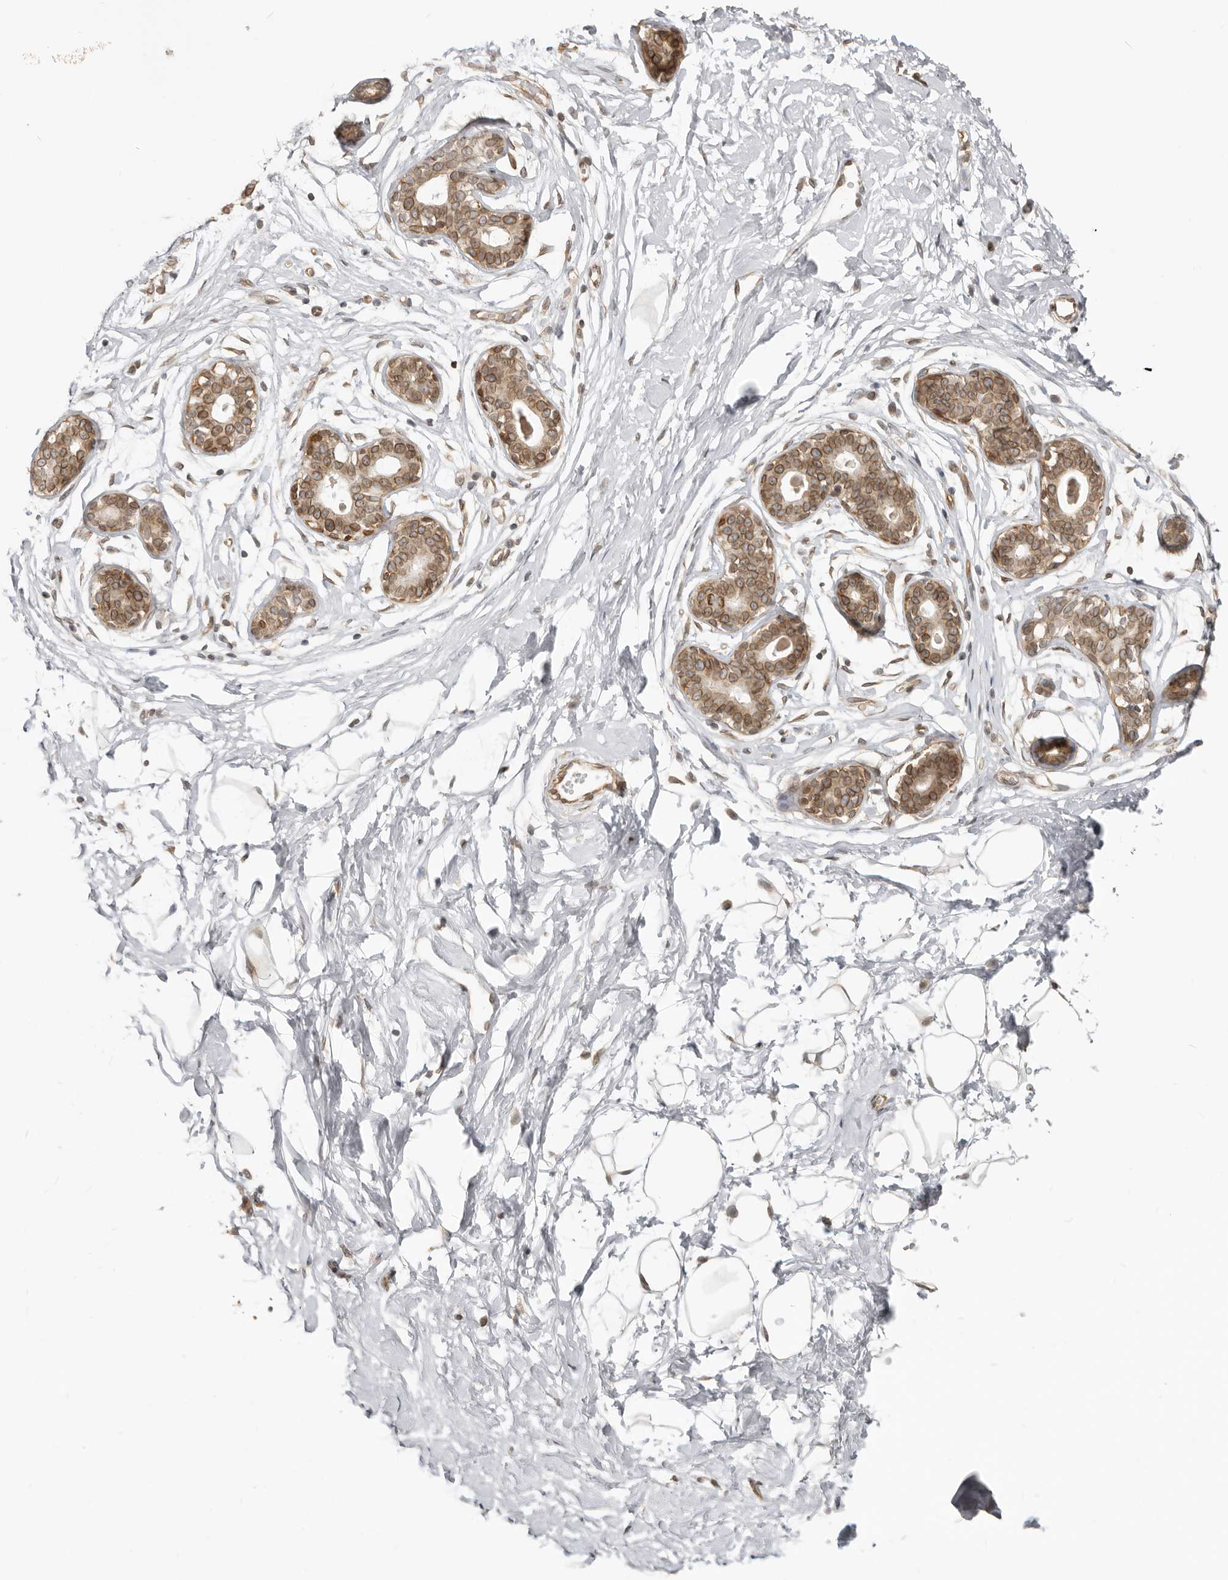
{"staining": {"intensity": "weak", "quantity": ">75%", "location": "cytoplasmic/membranous"}, "tissue": "breast", "cell_type": "Adipocytes", "image_type": "normal", "snomed": [{"axis": "morphology", "description": "Normal tissue, NOS"}, {"axis": "morphology", "description": "Adenoma, NOS"}, {"axis": "topography", "description": "Breast"}], "caption": "A high-resolution photomicrograph shows immunohistochemistry (IHC) staining of unremarkable breast, which displays weak cytoplasmic/membranous positivity in about >75% of adipocytes. Immunohistochemistry stains the protein of interest in brown and the nuclei are stained blue.", "gene": "NUP153", "patient": {"sex": "female", "age": 23}}